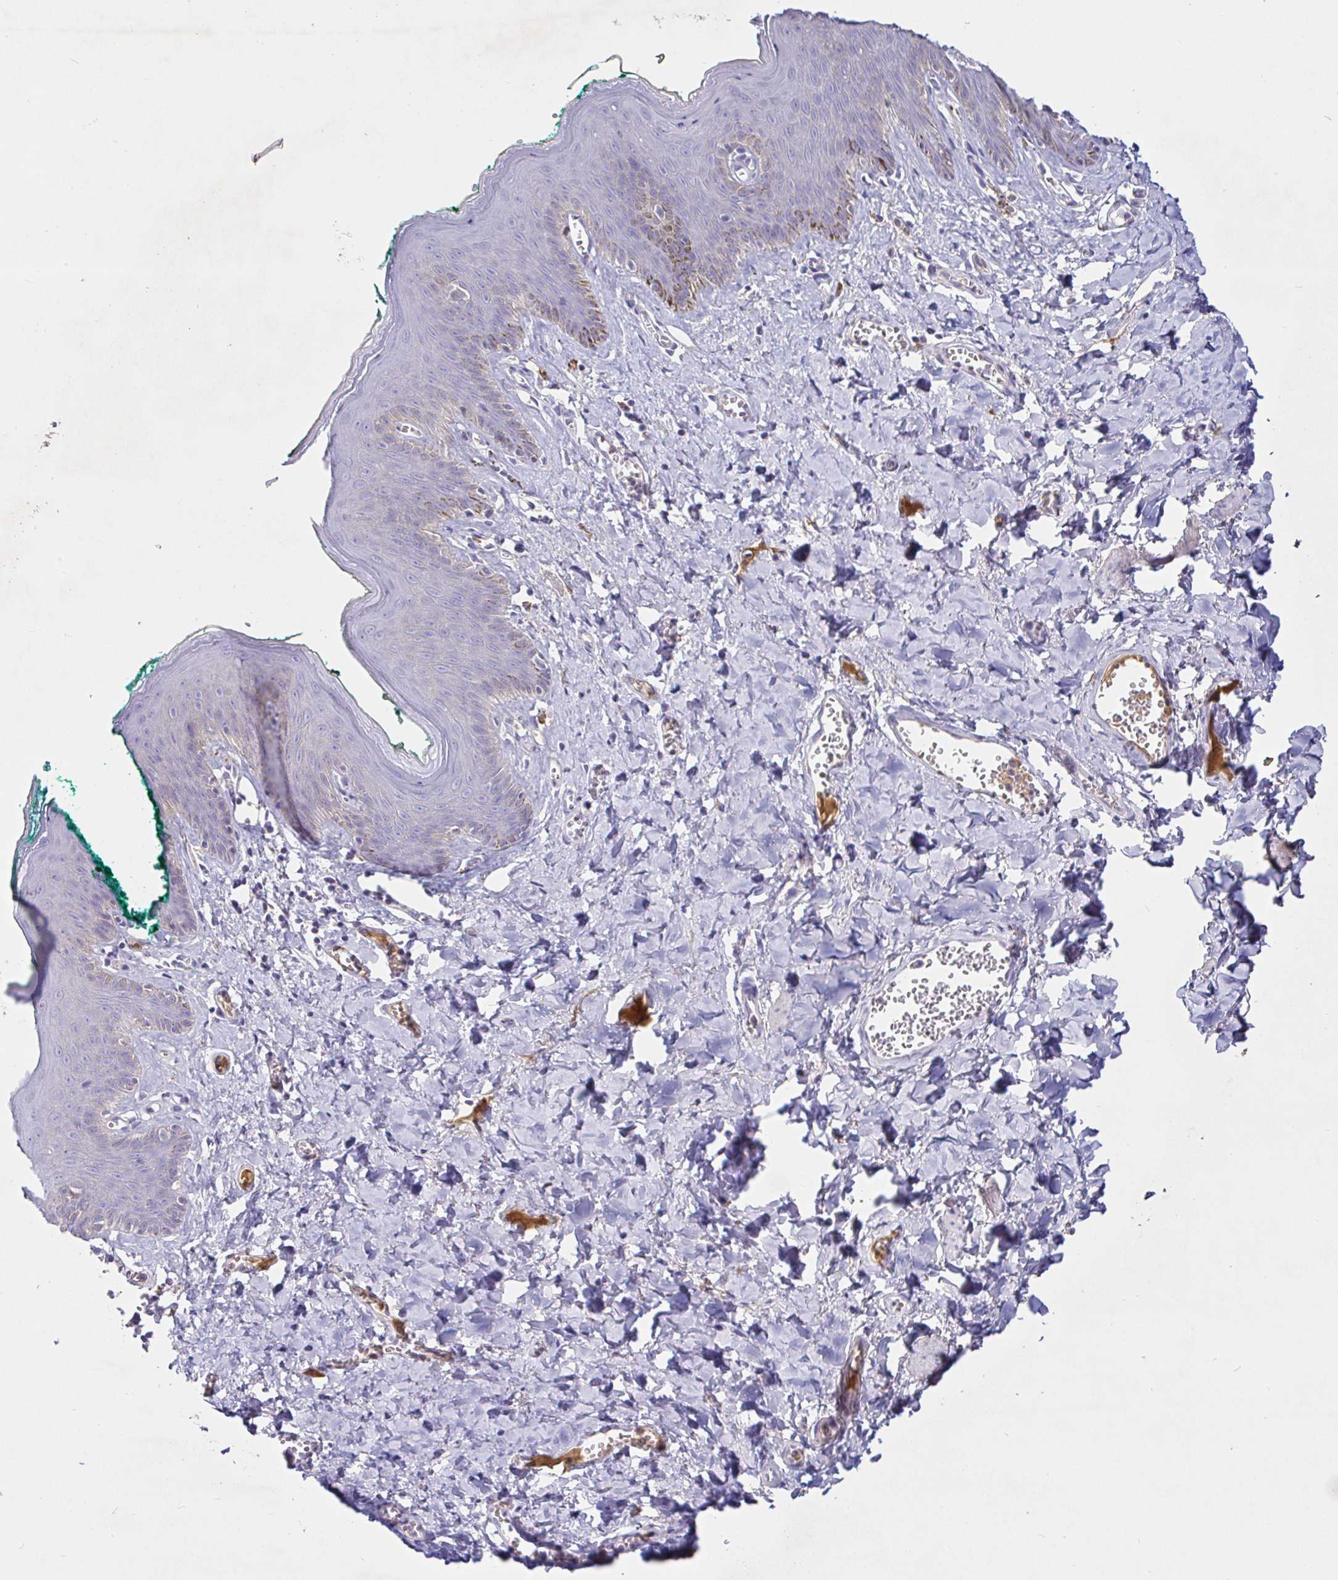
{"staining": {"intensity": "negative", "quantity": "none", "location": "none"}, "tissue": "skin", "cell_type": "Epidermal cells", "image_type": "normal", "snomed": [{"axis": "morphology", "description": "Normal tissue, NOS"}, {"axis": "topography", "description": "Vulva"}, {"axis": "topography", "description": "Peripheral nerve tissue"}], "caption": "Image shows no protein positivity in epidermal cells of benign skin. (Brightfield microscopy of DAB immunohistochemistry (IHC) at high magnification).", "gene": "SAA2", "patient": {"sex": "female", "age": 66}}